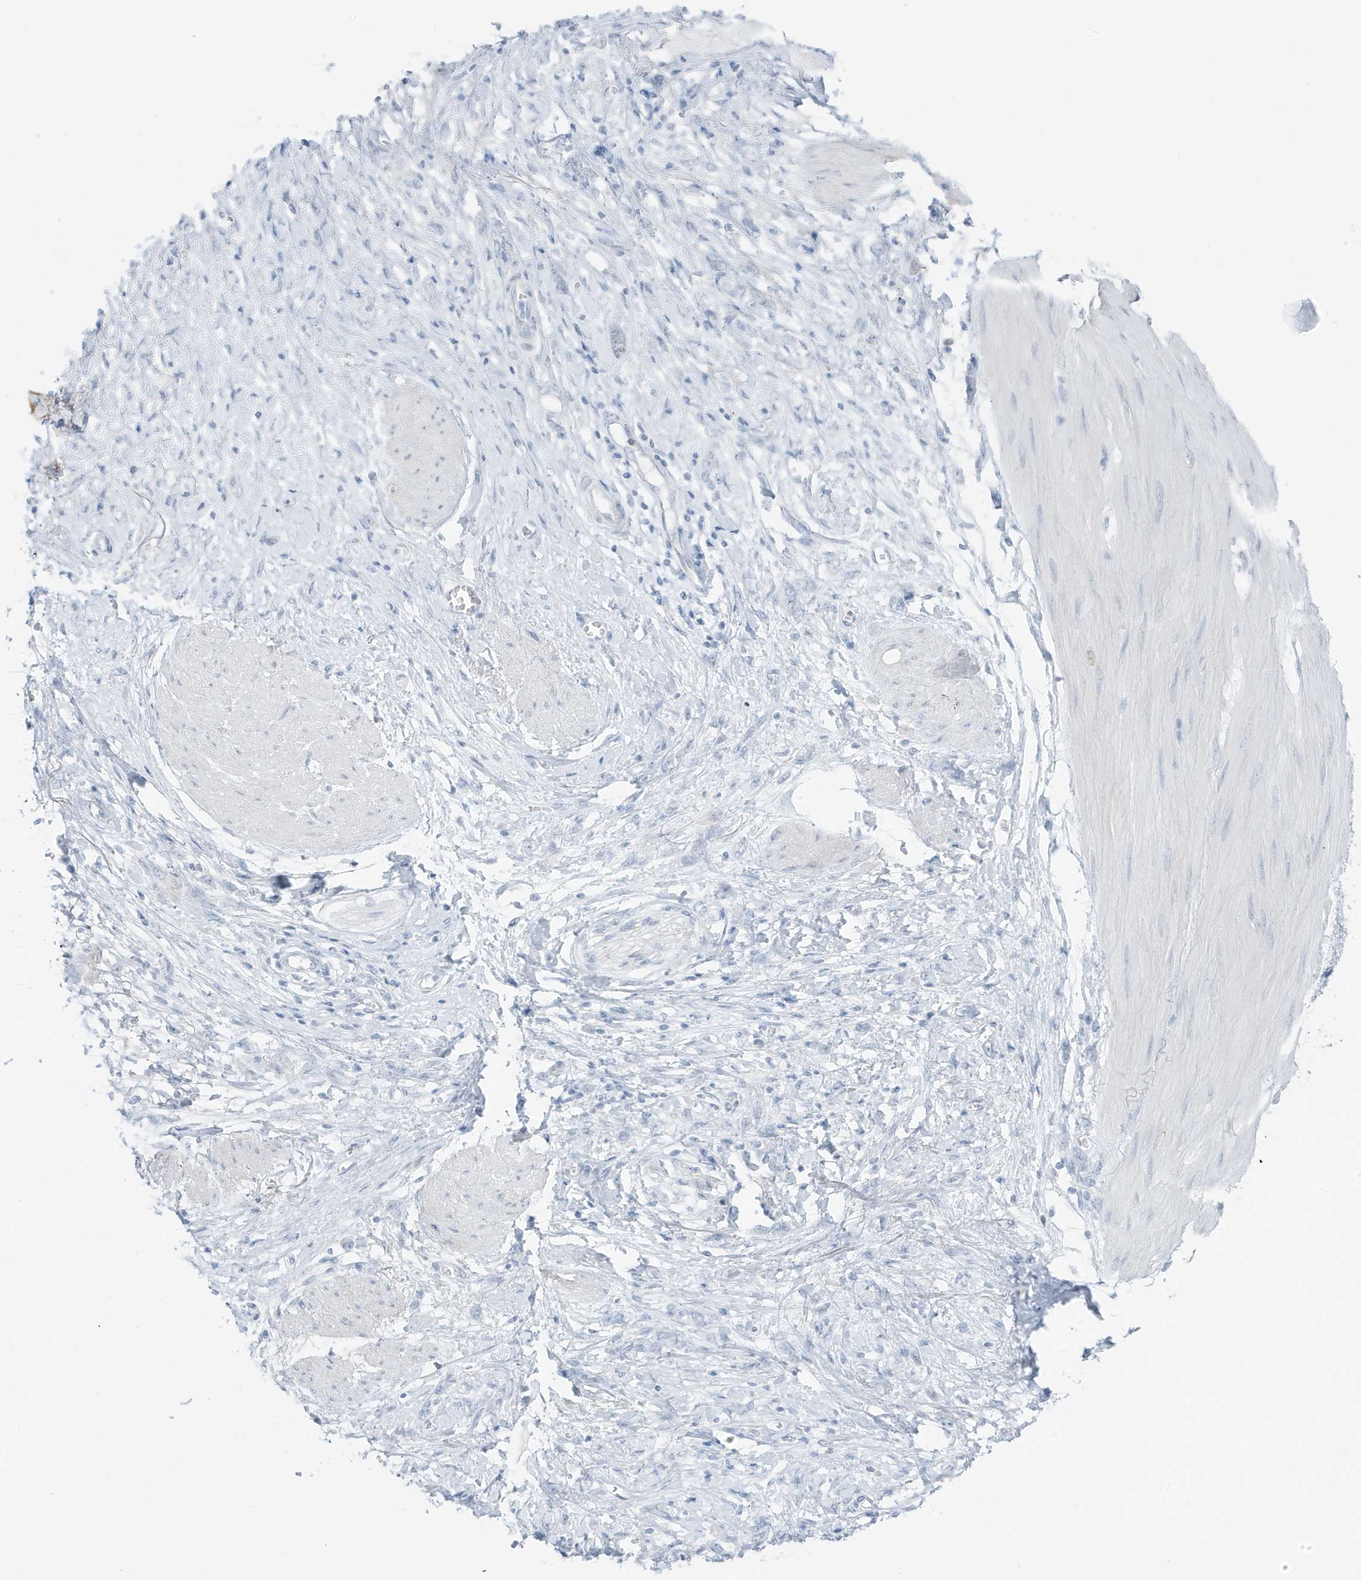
{"staining": {"intensity": "negative", "quantity": "none", "location": "none"}, "tissue": "stomach cancer", "cell_type": "Tumor cells", "image_type": "cancer", "snomed": [{"axis": "morphology", "description": "Adenocarcinoma, NOS"}, {"axis": "topography", "description": "Stomach"}], "caption": "Immunohistochemistry of stomach cancer reveals no positivity in tumor cells.", "gene": "ZFP64", "patient": {"sex": "female", "age": 76}}